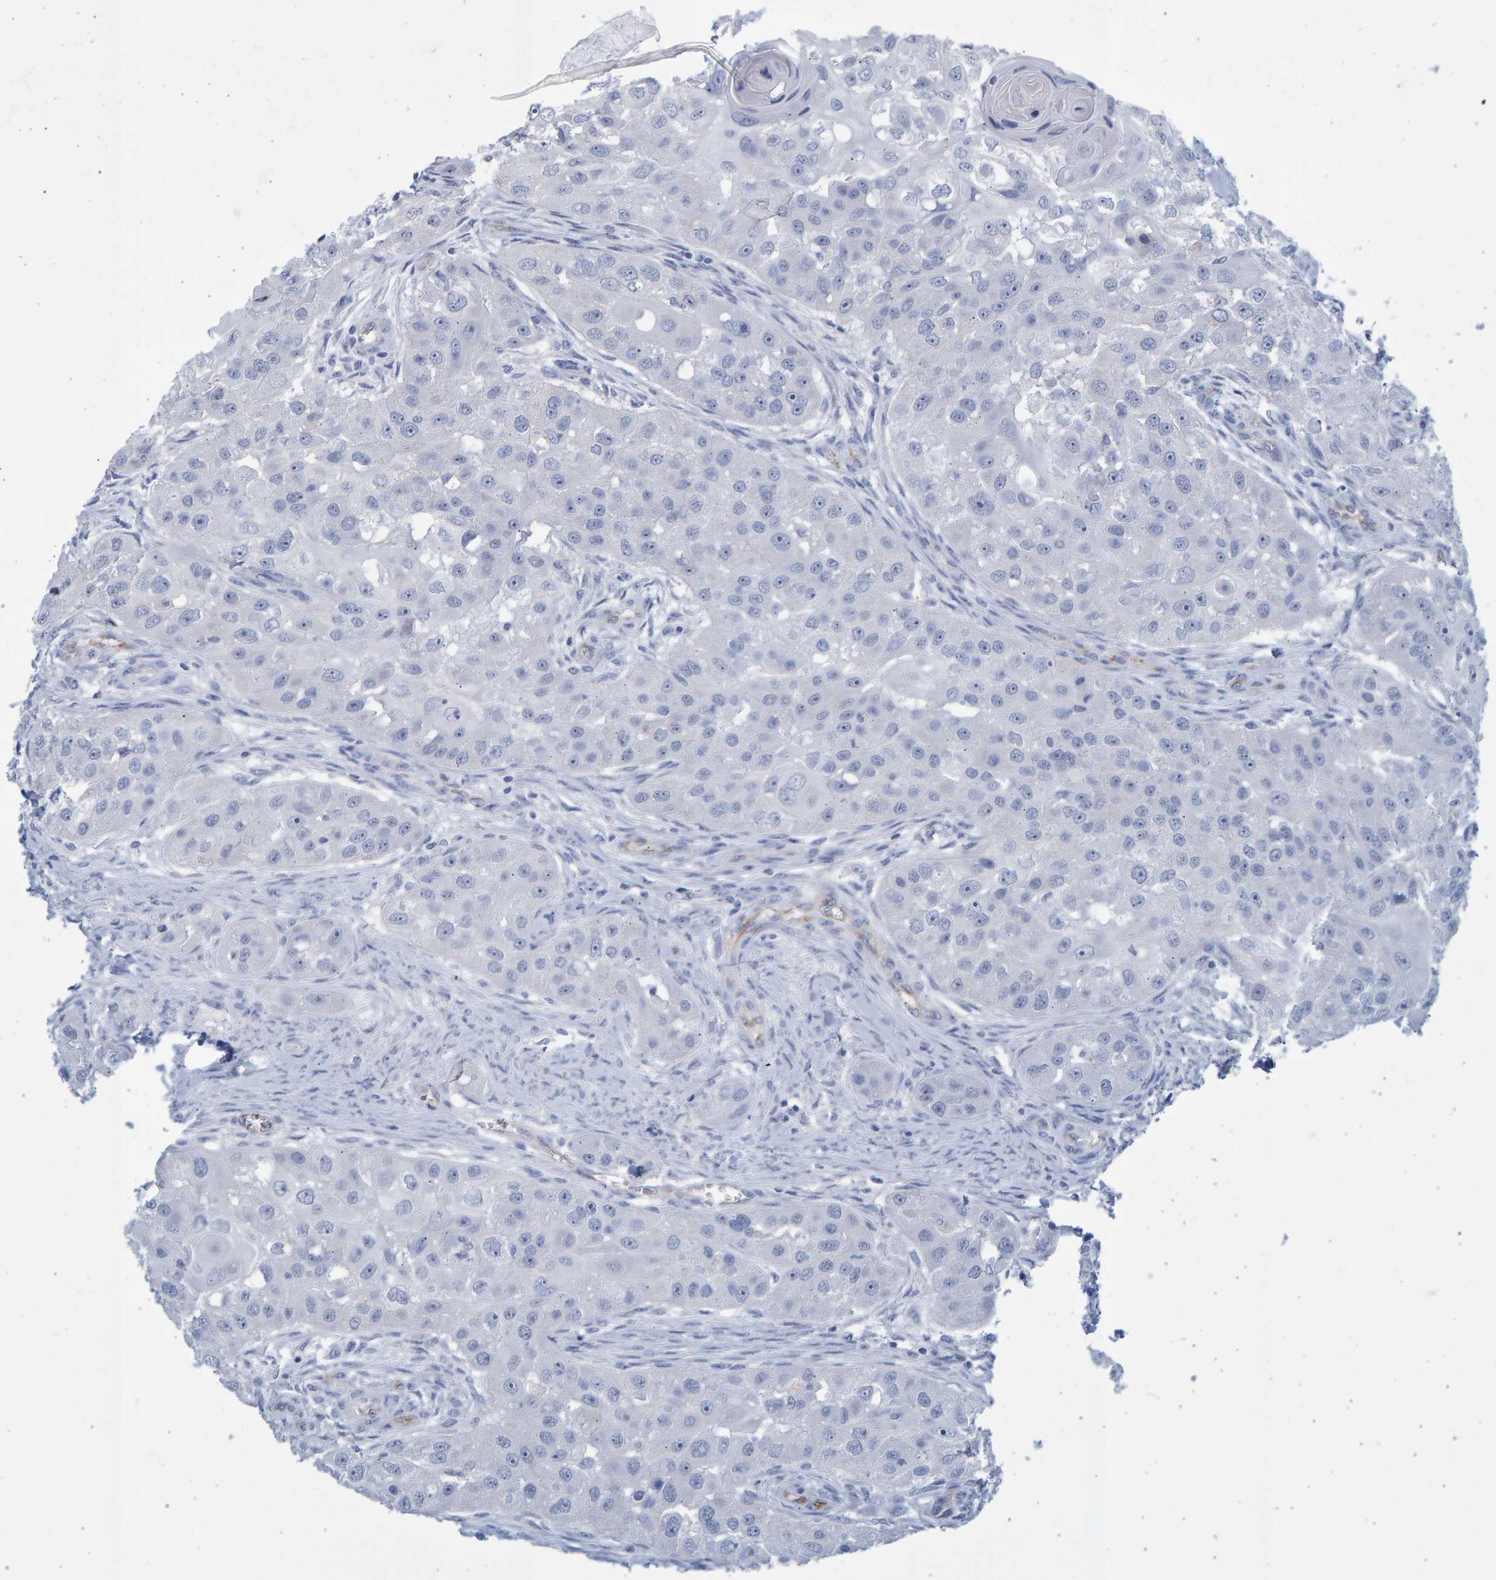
{"staining": {"intensity": "negative", "quantity": "none", "location": "none"}, "tissue": "head and neck cancer", "cell_type": "Tumor cells", "image_type": "cancer", "snomed": [{"axis": "morphology", "description": "Normal tissue, NOS"}, {"axis": "morphology", "description": "Squamous cell carcinoma, NOS"}, {"axis": "topography", "description": "Skeletal muscle"}, {"axis": "topography", "description": "Head-Neck"}], "caption": "This is an IHC micrograph of head and neck cancer. There is no staining in tumor cells.", "gene": "SLC34A3", "patient": {"sex": "male", "age": 51}}